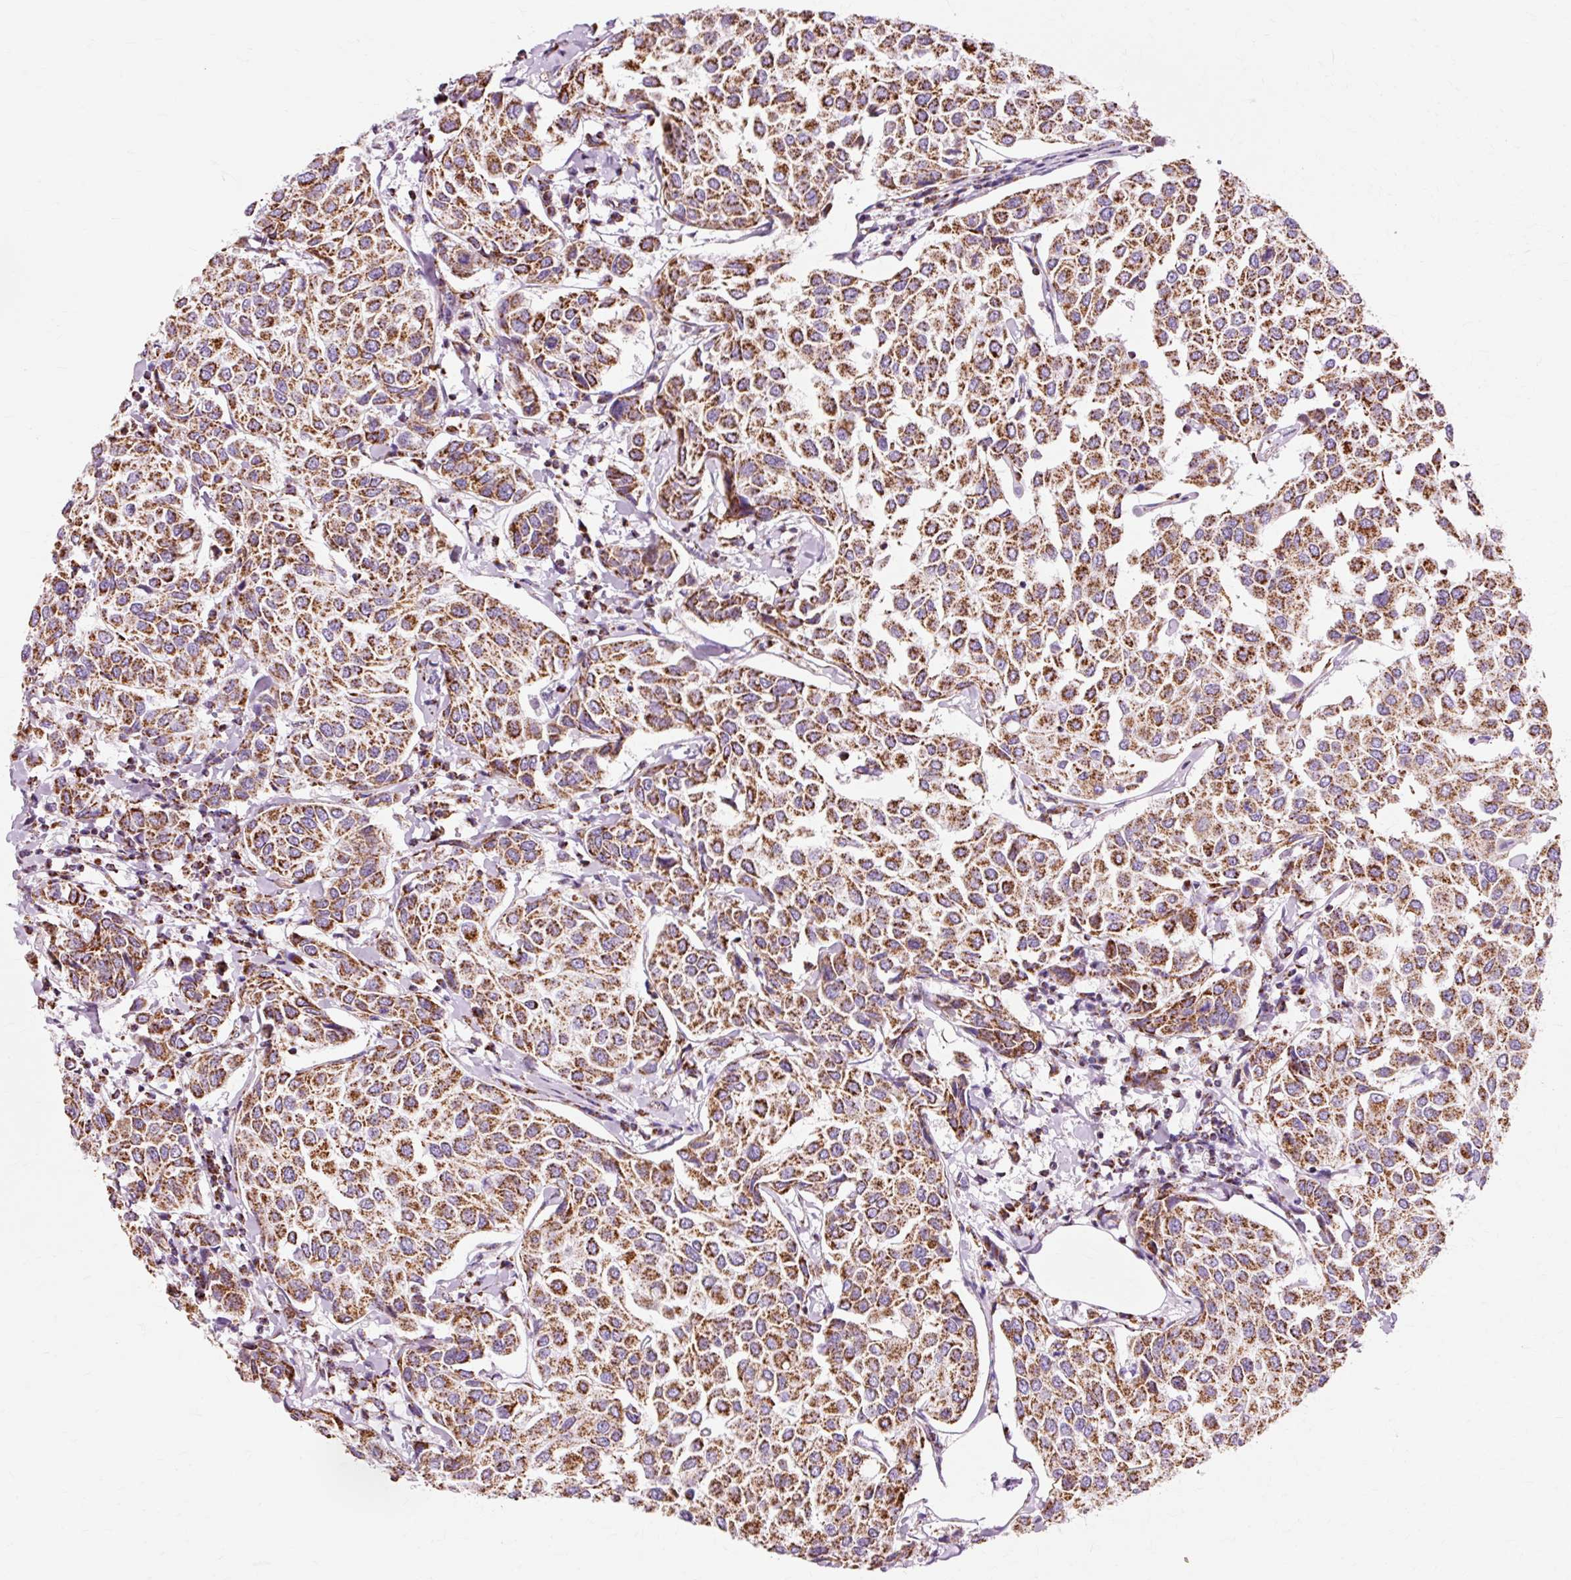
{"staining": {"intensity": "strong", "quantity": ">75%", "location": "cytoplasmic/membranous"}, "tissue": "breast cancer", "cell_type": "Tumor cells", "image_type": "cancer", "snomed": [{"axis": "morphology", "description": "Duct carcinoma"}, {"axis": "topography", "description": "Breast"}], "caption": "This image exhibits breast intraductal carcinoma stained with immunohistochemistry to label a protein in brown. The cytoplasmic/membranous of tumor cells show strong positivity for the protein. Nuclei are counter-stained blue.", "gene": "ATP5PO", "patient": {"sex": "female", "age": 55}}